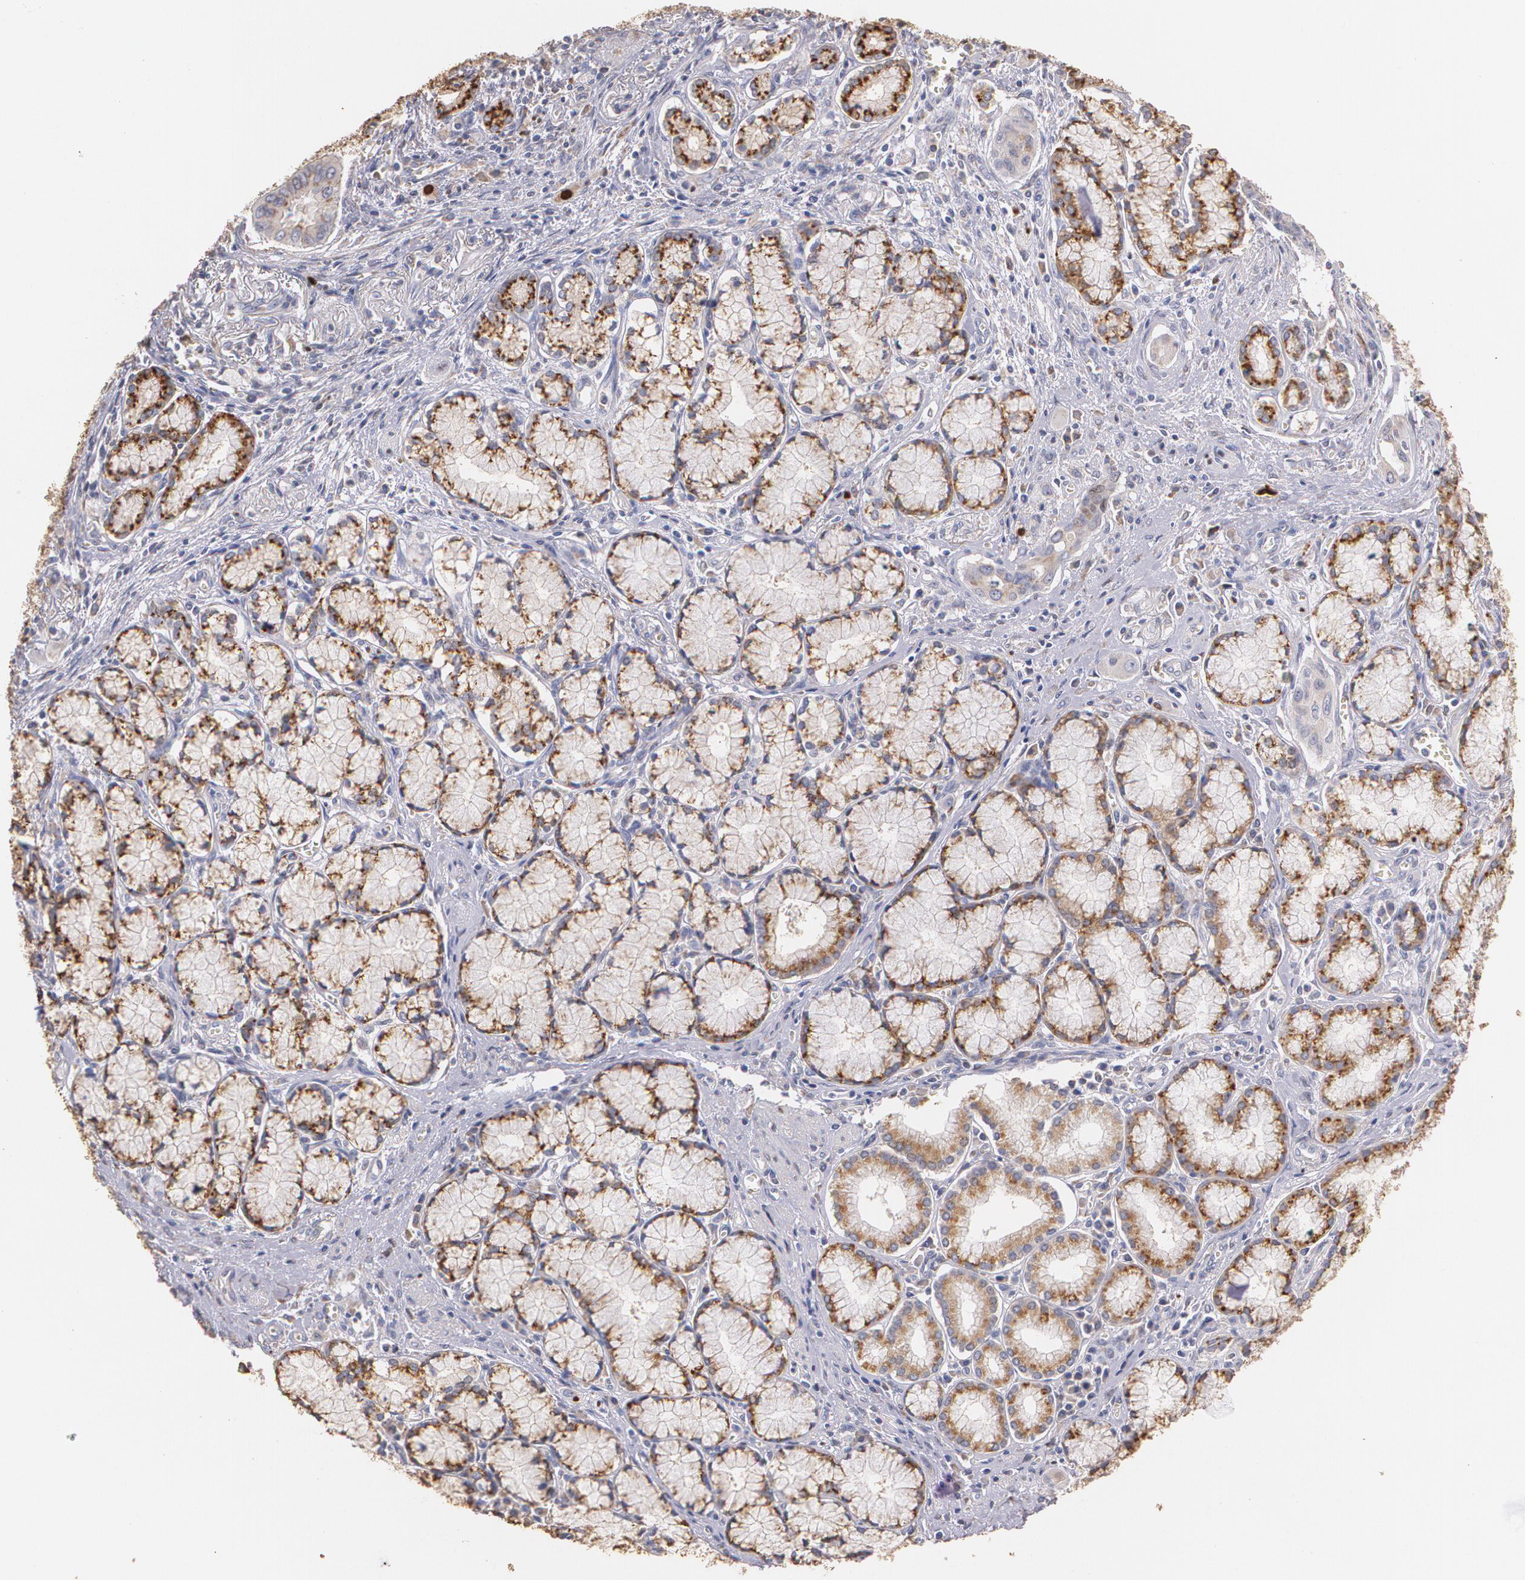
{"staining": {"intensity": "weak", "quantity": ">75%", "location": "cytoplasmic/membranous"}, "tissue": "pancreatic cancer", "cell_type": "Tumor cells", "image_type": "cancer", "snomed": [{"axis": "morphology", "description": "Adenocarcinoma, NOS"}, {"axis": "topography", "description": "Pancreas"}], "caption": "Human adenocarcinoma (pancreatic) stained with a protein marker displays weak staining in tumor cells.", "gene": "ATF3", "patient": {"sex": "male", "age": 77}}